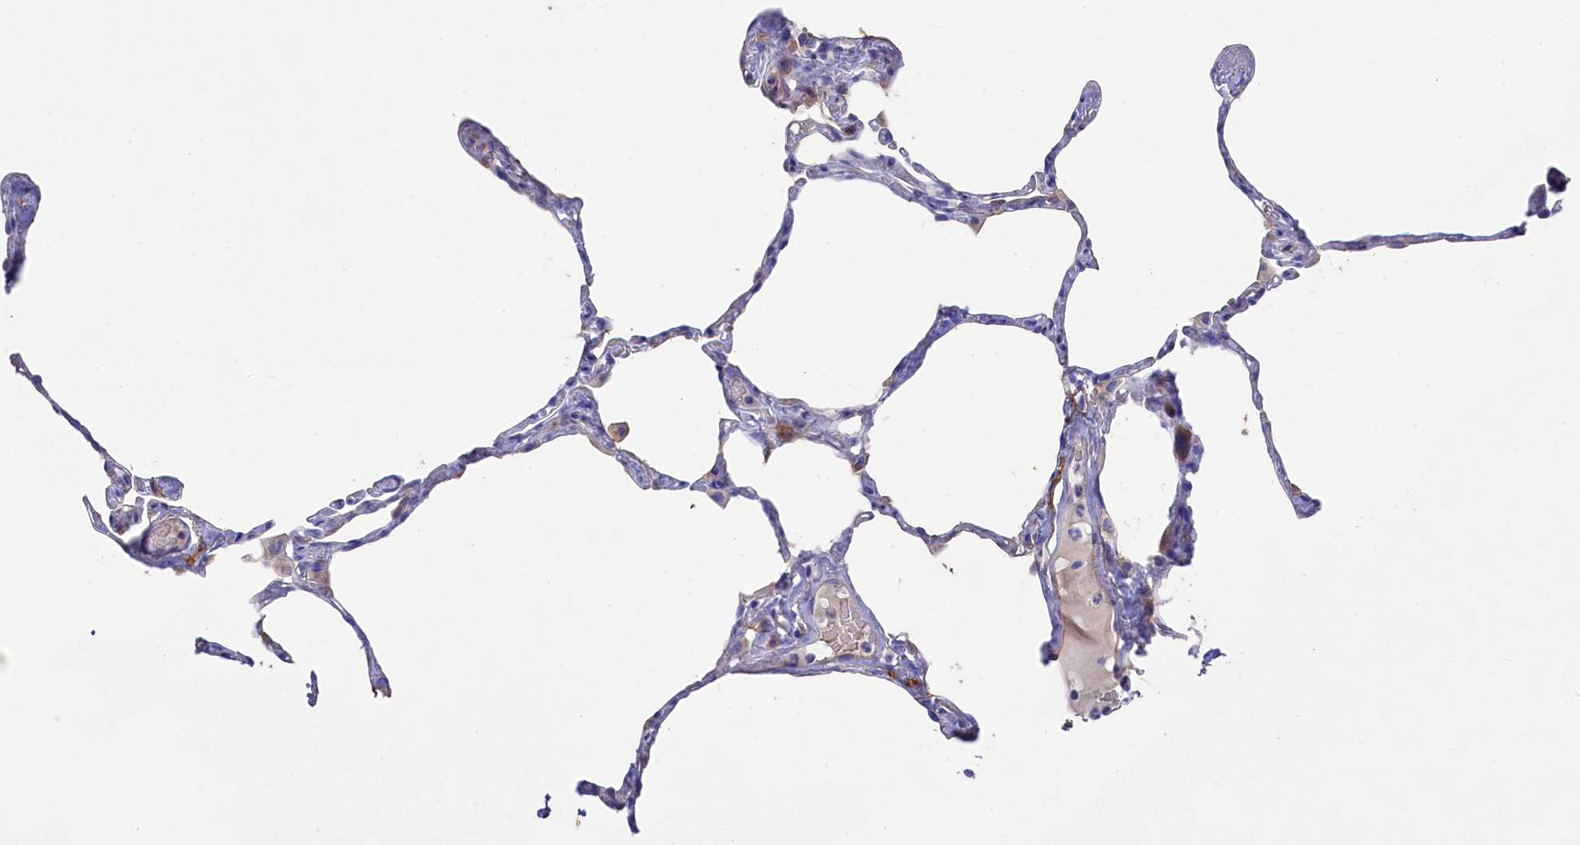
{"staining": {"intensity": "moderate", "quantity": "<25%", "location": "cytoplasmic/membranous"}, "tissue": "lung", "cell_type": "Alveolar cells", "image_type": "normal", "snomed": [{"axis": "morphology", "description": "Normal tissue, NOS"}, {"axis": "topography", "description": "Lung"}], "caption": "The photomicrograph exhibits a brown stain indicating the presence of a protein in the cytoplasmic/membranous of alveolar cells in lung. (Stains: DAB (3,3'-diaminobenzidine) in brown, nuclei in blue, Microscopy: brightfield microscopy at high magnification).", "gene": "LHFPL4", "patient": {"sex": "male", "age": 65}}